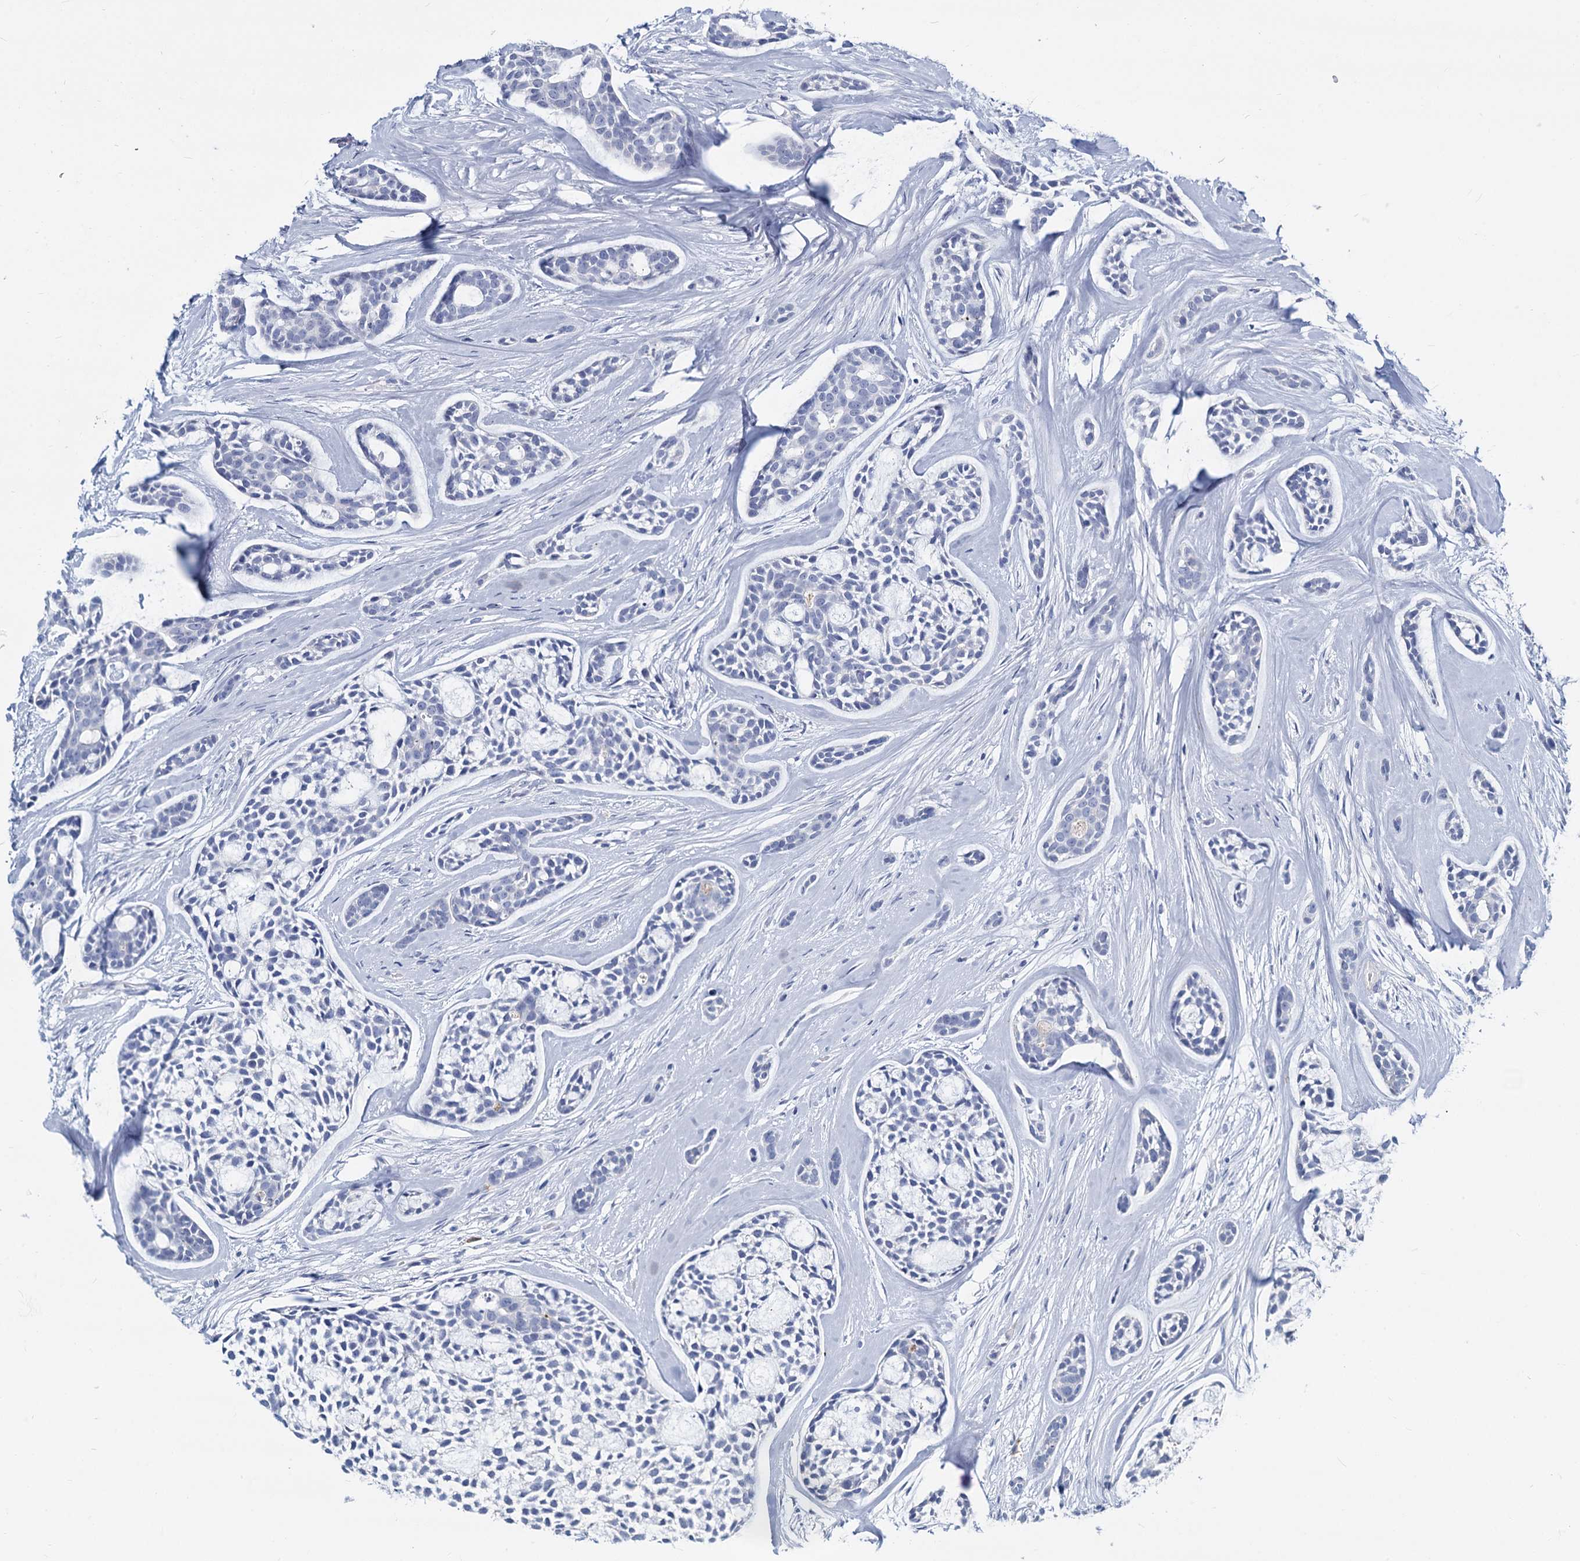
{"staining": {"intensity": "negative", "quantity": "none", "location": "none"}, "tissue": "head and neck cancer", "cell_type": "Tumor cells", "image_type": "cancer", "snomed": [{"axis": "morphology", "description": "Adenocarcinoma, NOS"}, {"axis": "topography", "description": "Subcutis"}, {"axis": "topography", "description": "Head-Neck"}], "caption": "DAB immunohistochemical staining of head and neck cancer (adenocarcinoma) shows no significant positivity in tumor cells.", "gene": "GSTM3", "patient": {"sex": "female", "age": 73}}